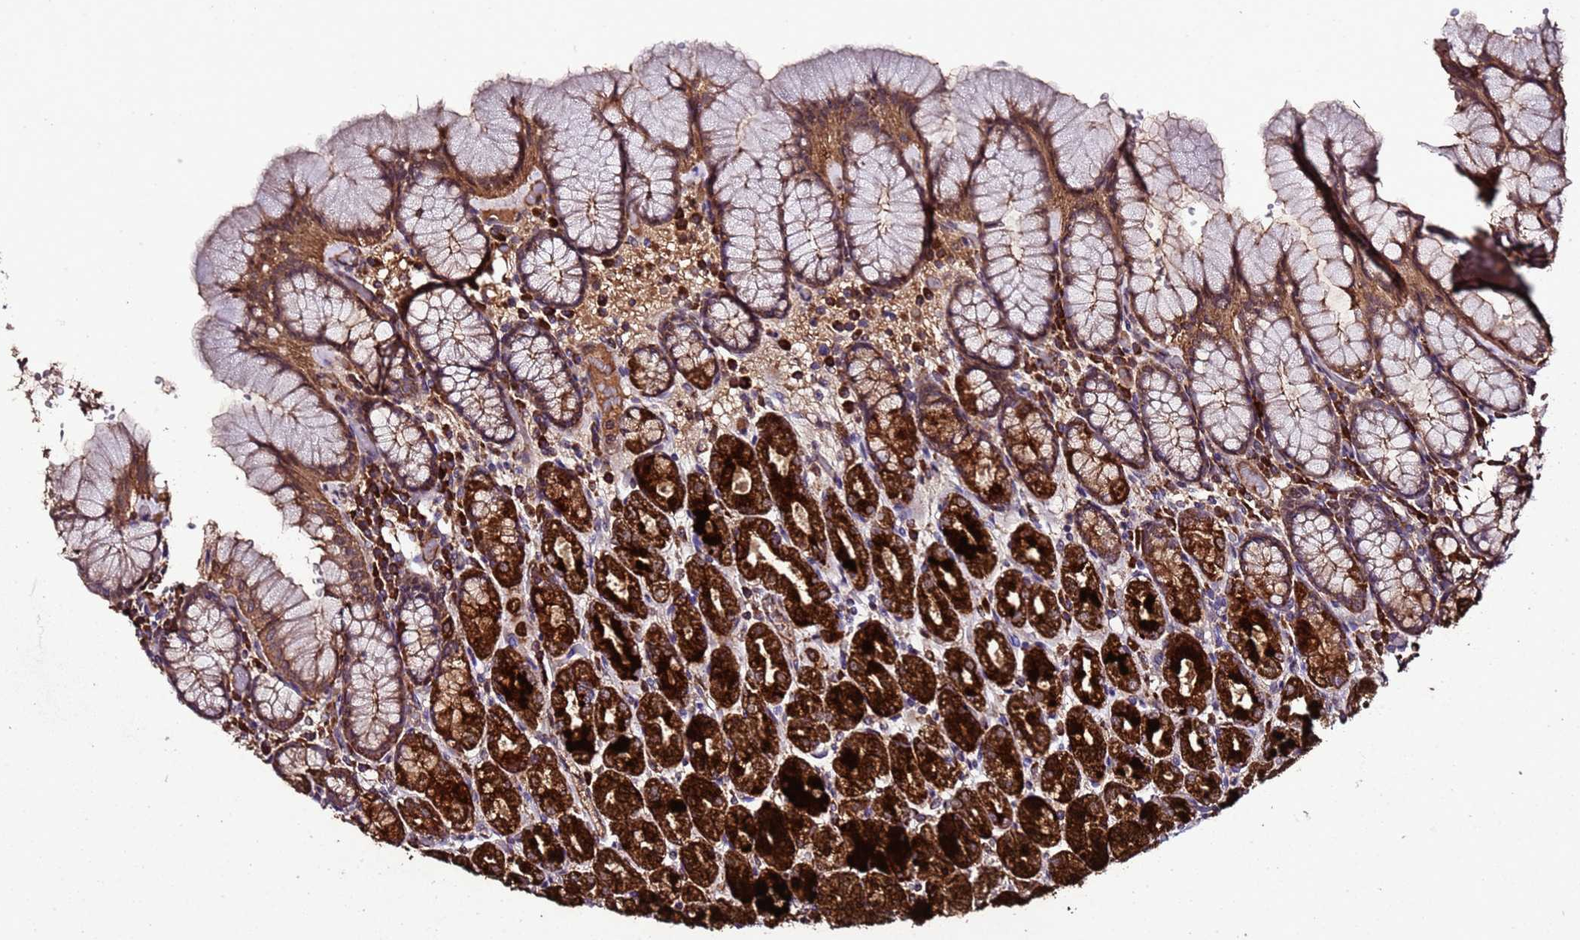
{"staining": {"intensity": "strong", "quantity": ">75%", "location": "cytoplasmic/membranous"}, "tissue": "stomach", "cell_type": "Glandular cells", "image_type": "normal", "snomed": [{"axis": "morphology", "description": "Normal tissue, NOS"}, {"axis": "topography", "description": "Stomach, upper"}, {"axis": "topography", "description": "Stomach"}], "caption": "Protein staining demonstrates strong cytoplasmic/membranous staining in approximately >75% of glandular cells in unremarkable stomach.", "gene": "HSPBAP1", "patient": {"sex": "male", "age": 62}}